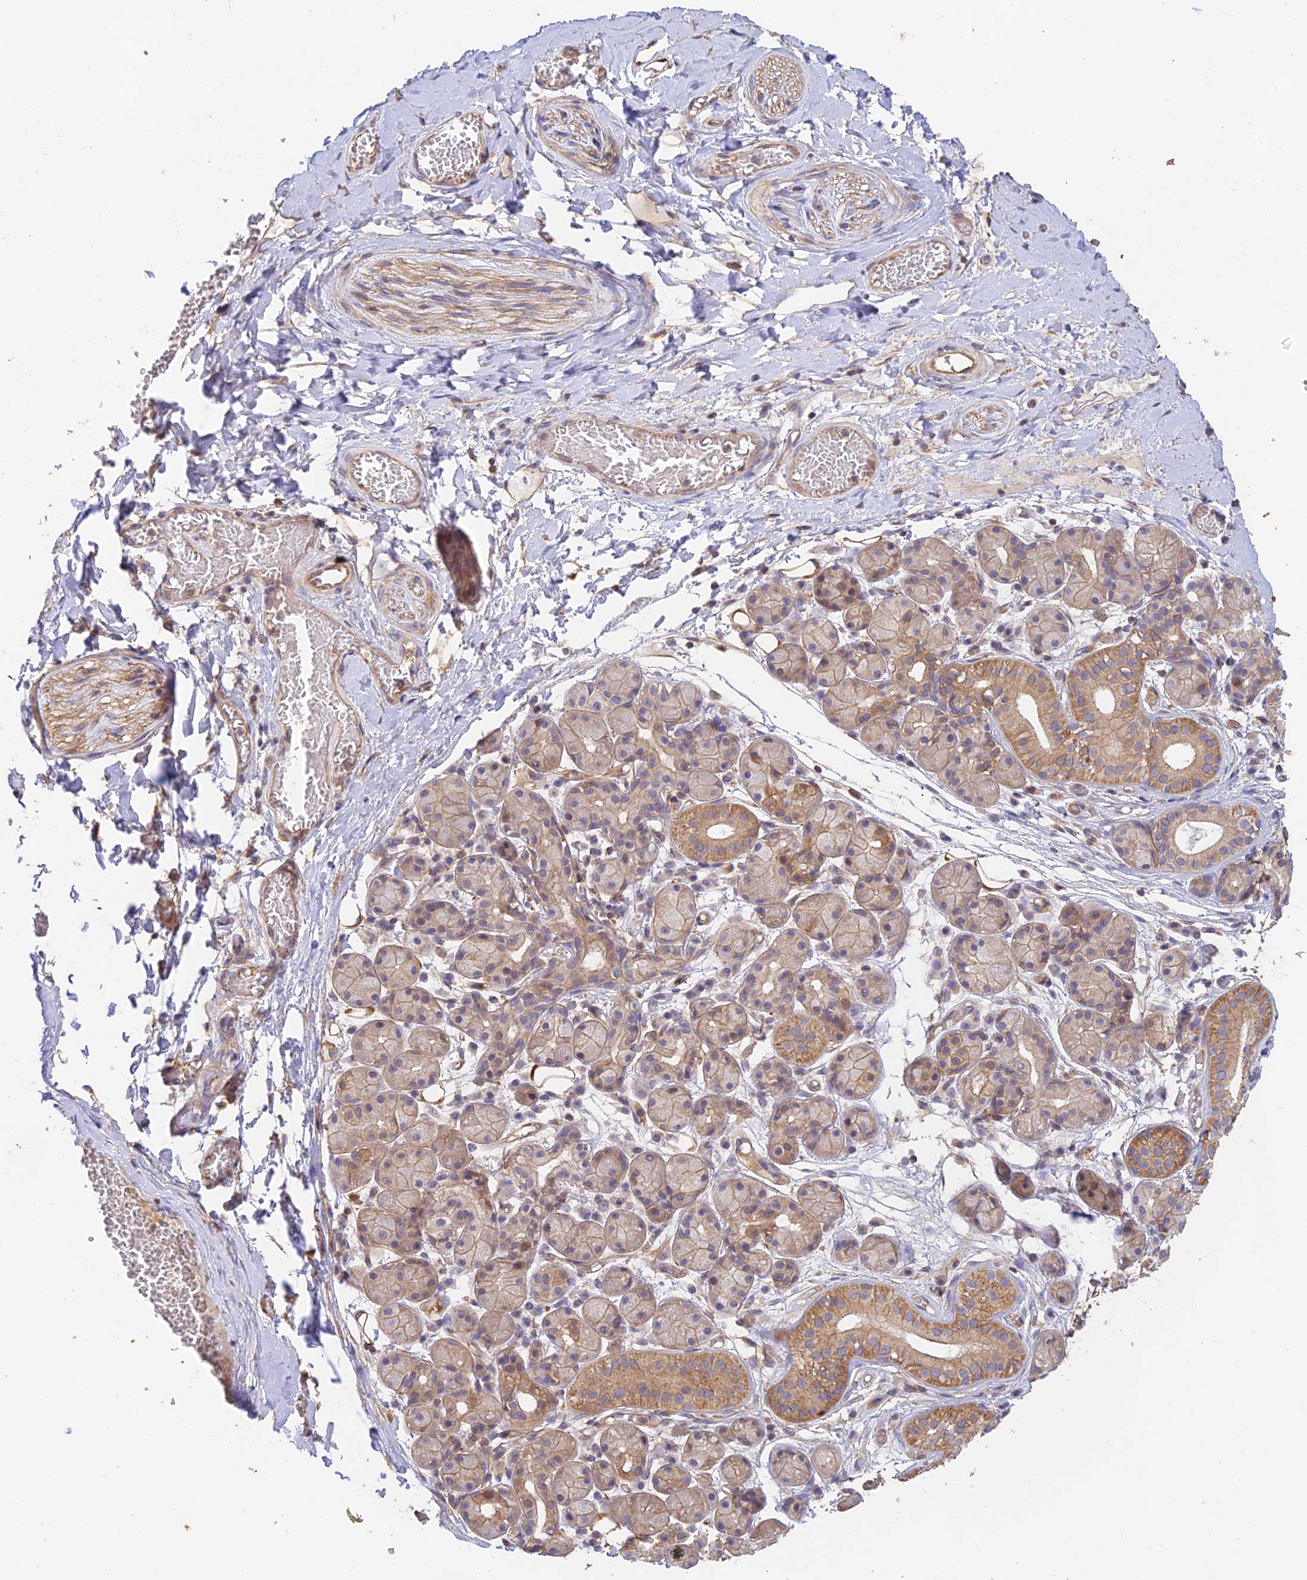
{"staining": {"intensity": "strong", "quantity": ">75%", "location": "cytoplasmic/membranous"}, "tissue": "adipose tissue", "cell_type": "Adipocytes", "image_type": "normal", "snomed": [{"axis": "morphology", "description": "Normal tissue, NOS"}, {"axis": "topography", "description": "Salivary gland"}, {"axis": "topography", "description": "Peripheral nerve tissue"}], "caption": "An image showing strong cytoplasmic/membranous staining in about >75% of adipocytes in unremarkable adipose tissue, as visualized by brown immunohistochemical staining.", "gene": "MYO9A", "patient": {"sex": "male", "age": 62}}